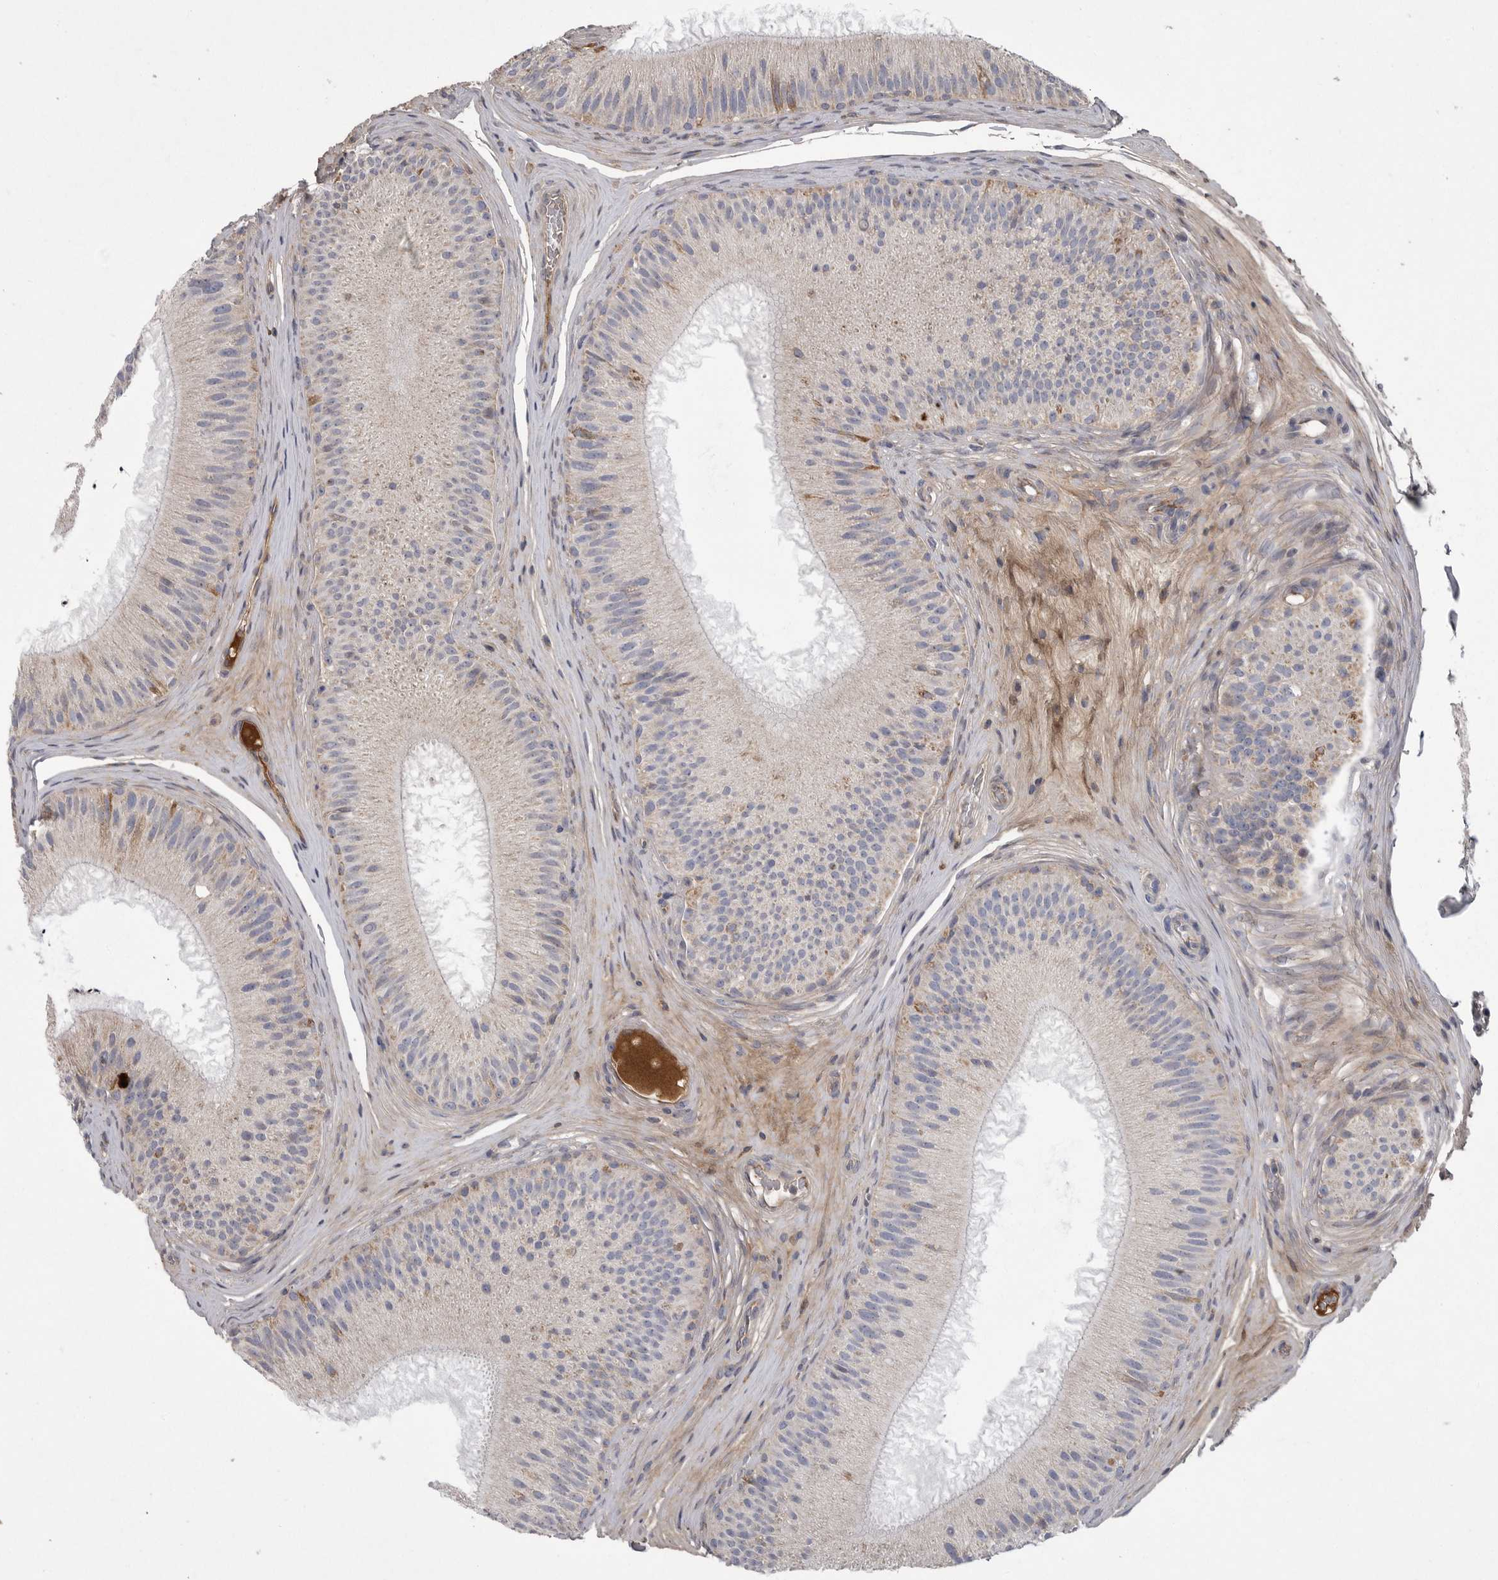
{"staining": {"intensity": "moderate", "quantity": "25%-75%", "location": "cytoplasmic/membranous"}, "tissue": "epididymis", "cell_type": "Glandular cells", "image_type": "normal", "snomed": [{"axis": "morphology", "description": "Normal tissue, NOS"}, {"axis": "topography", "description": "Epididymis"}], "caption": "Immunohistochemistry (IHC) (DAB) staining of benign epididymis displays moderate cytoplasmic/membranous protein positivity in approximately 25%-75% of glandular cells.", "gene": "CRP", "patient": {"sex": "male", "age": 45}}